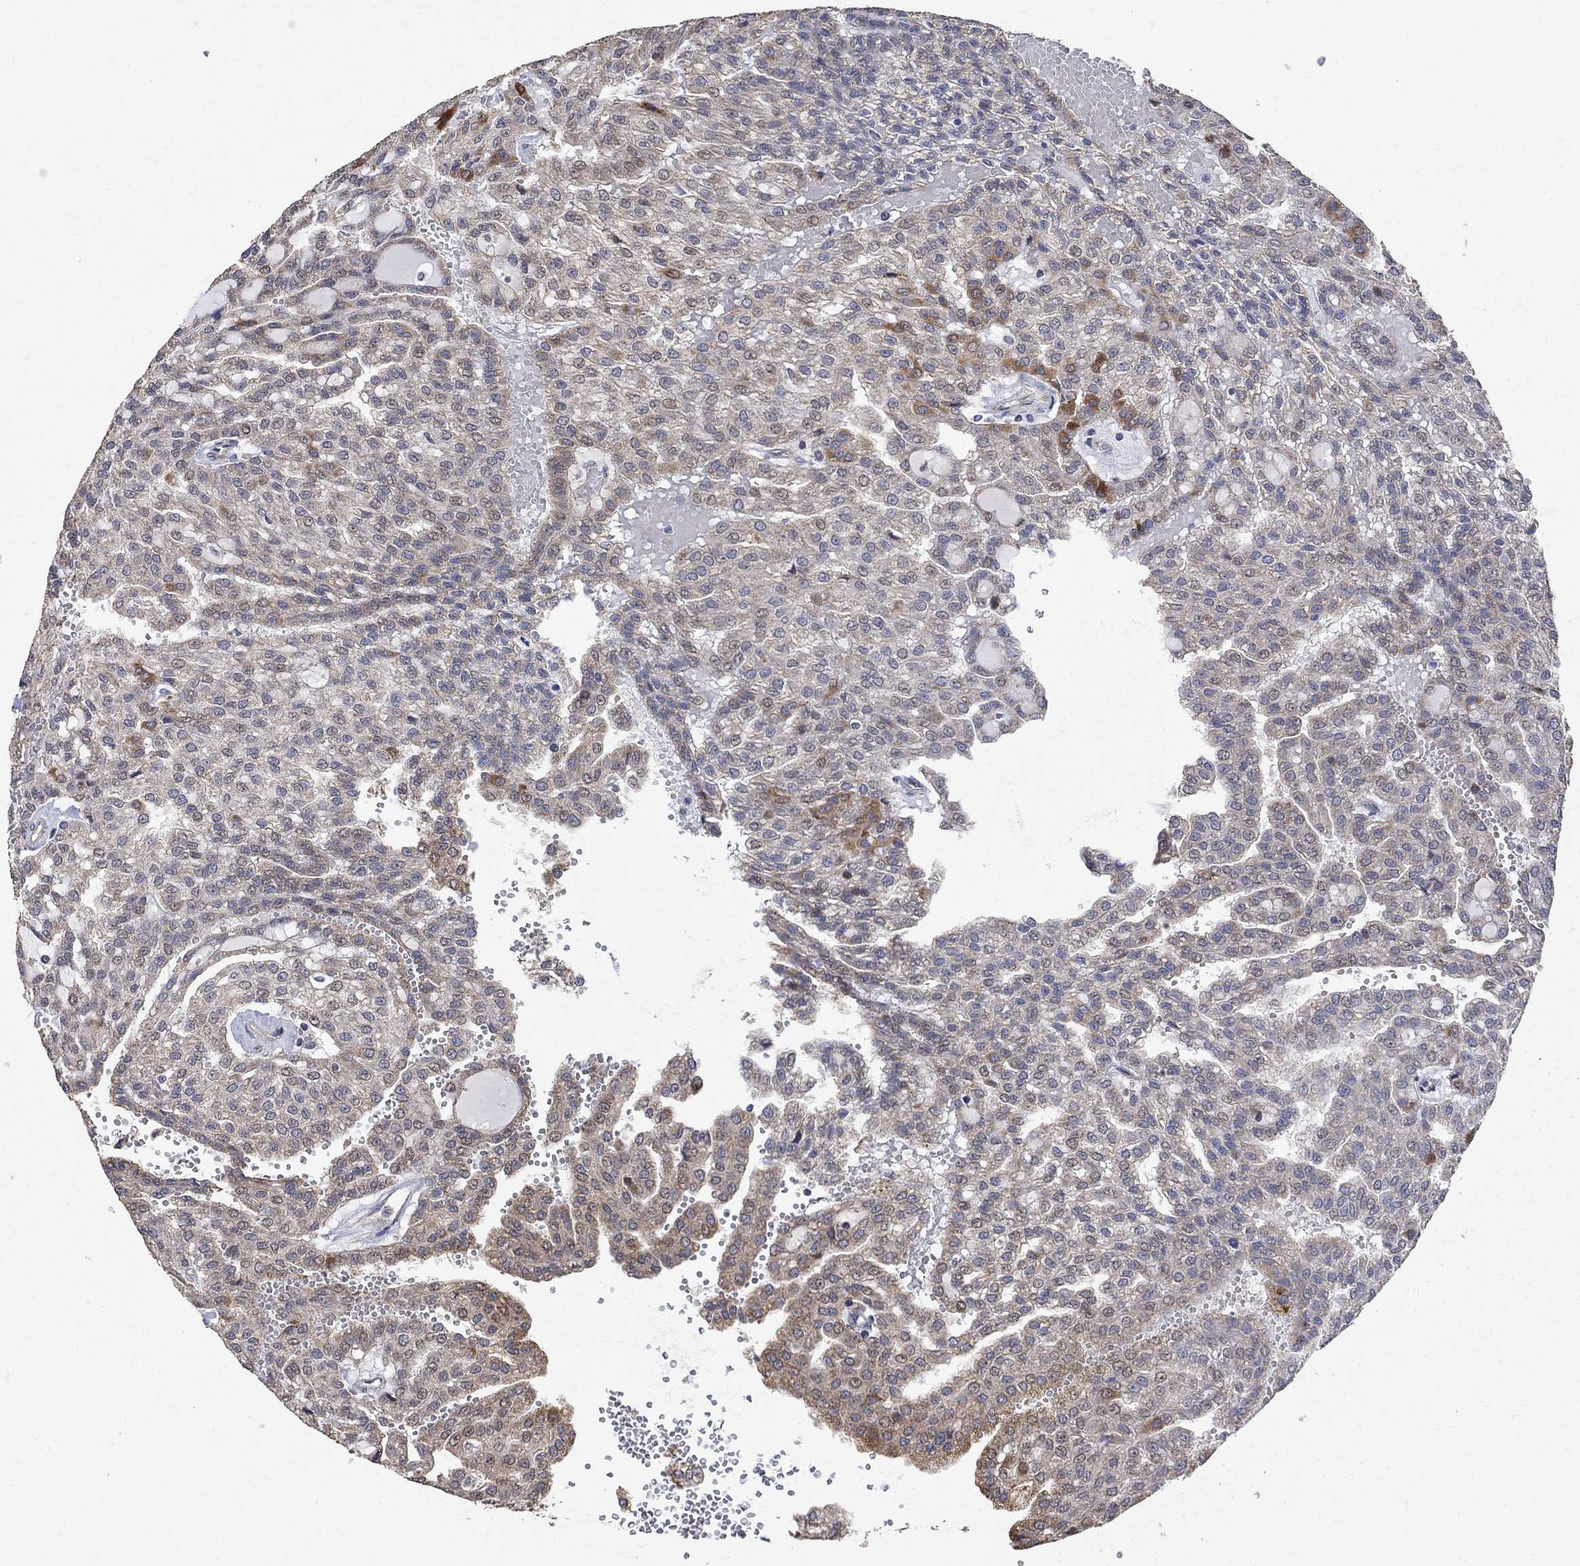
{"staining": {"intensity": "moderate", "quantity": "<25%", "location": "cytoplasmic/membranous"}, "tissue": "renal cancer", "cell_type": "Tumor cells", "image_type": "cancer", "snomed": [{"axis": "morphology", "description": "Adenocarcinoma, NOS"}, {"axis": "topography", "description": "Kidney"}], "caption": "Tumor cells display low levels of moderate cytoplasmic/membranous staining in approximately <25% of cells in renal cancer. The protein is stained brown, and the nuclei are stained in blue (DAB (3,3'-diaminobenzidine) IHC with brightfield microscopy, high magnification).", "gene": "ANKRA2", "patient": {"sex": "male", "age": 63}}